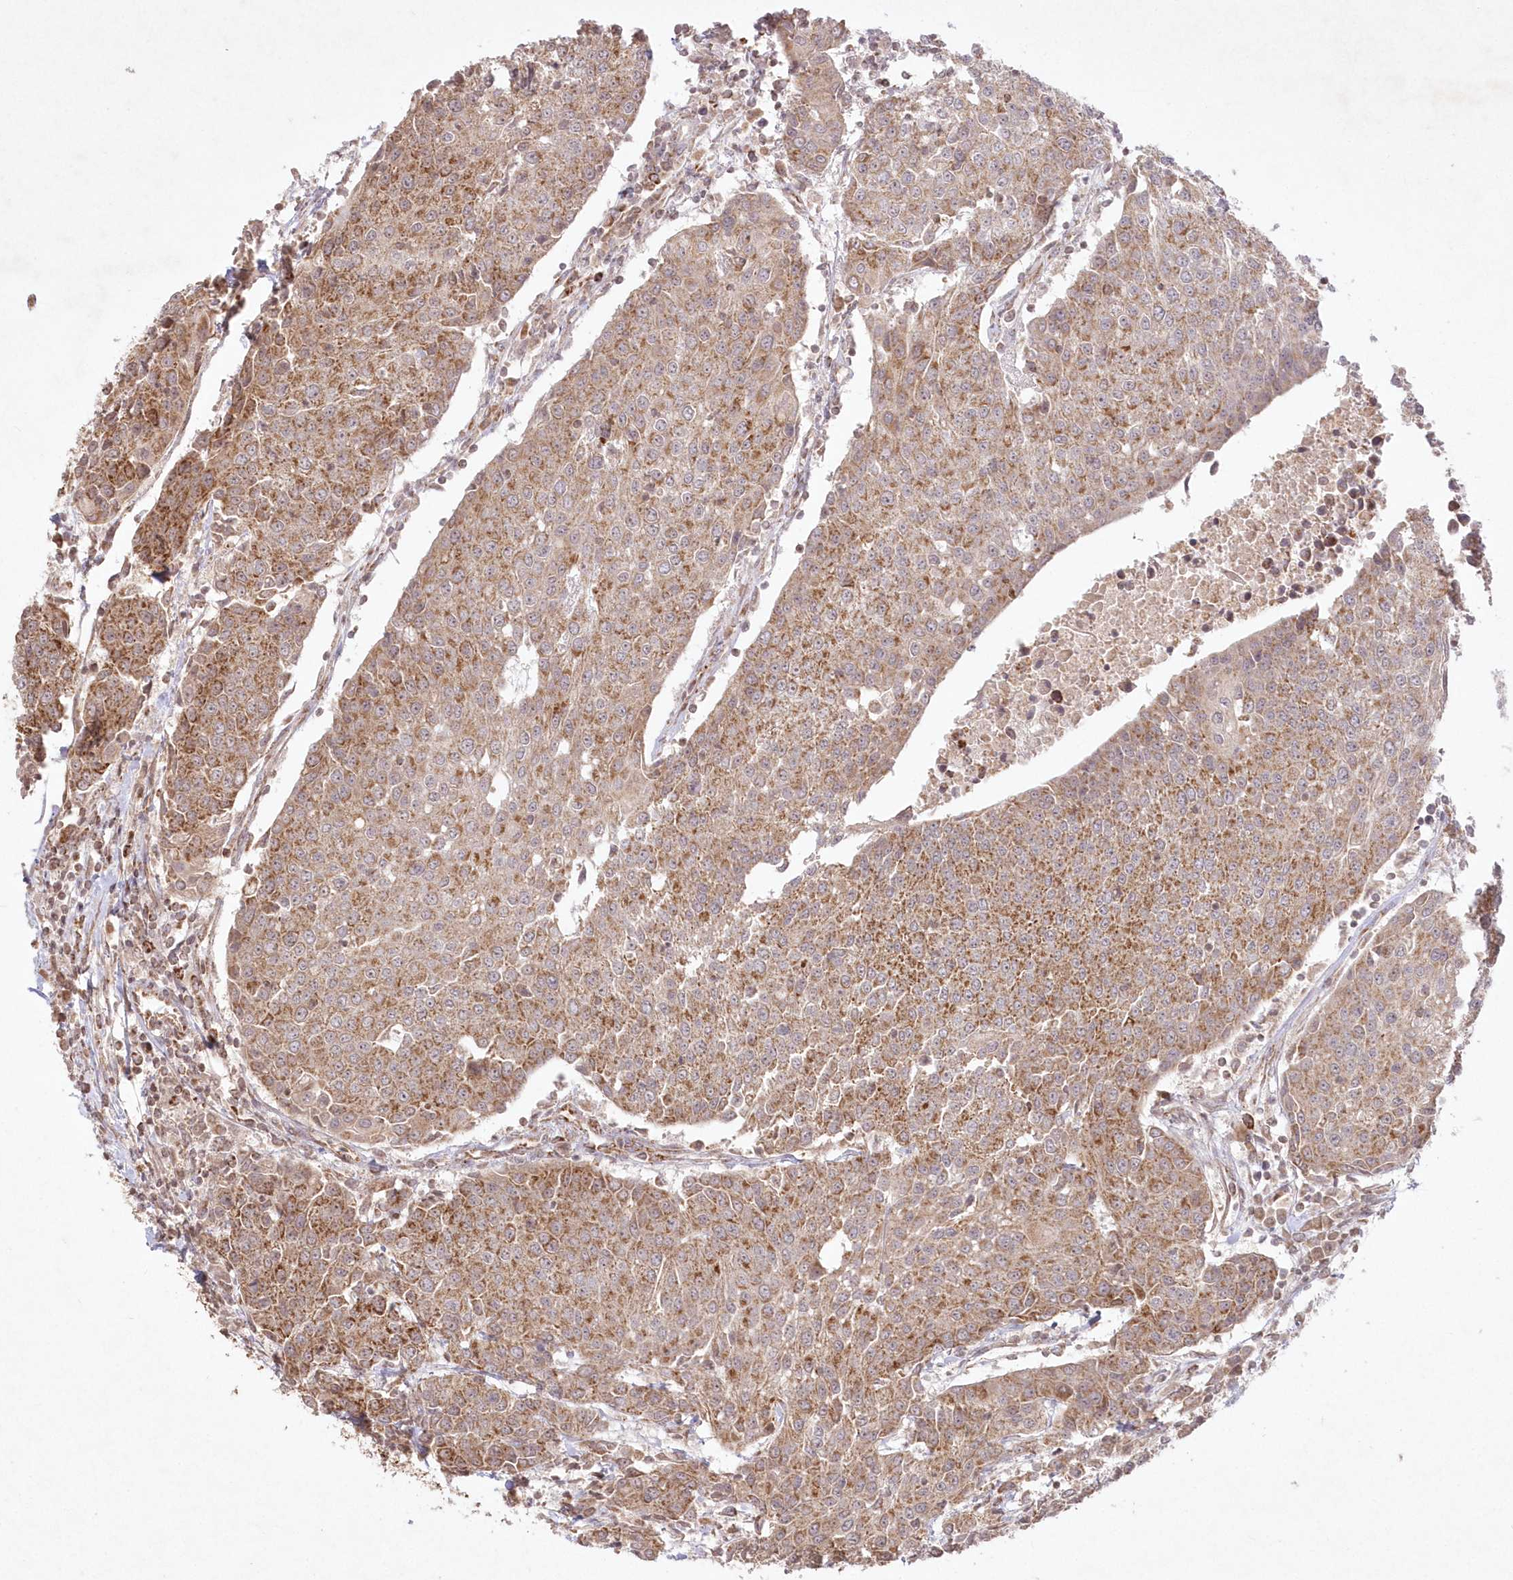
{"staining": {"intensity": "moderate", "quantity": ">75%", "location": "cytoplasmic/membranous"}, "tissue": "urothelial cancer", "cell_type": "Tumor cells", "image_type": "cancer", "snomed": [{"axis": "morphology", "description": "Urothelial carcinoma, High grade"}, {"axis": "topography", "description": "Urinary bladder"}], "caption": "Protein staining shows moderate cytoplasmic/membranous positivity in approximately >75% of tumor cells in urothelial carcinoma (high-grade). Nuclei are stained in blue.", "gene": "LRPPRC", "patient": {"sex": "female", "age": 85}}